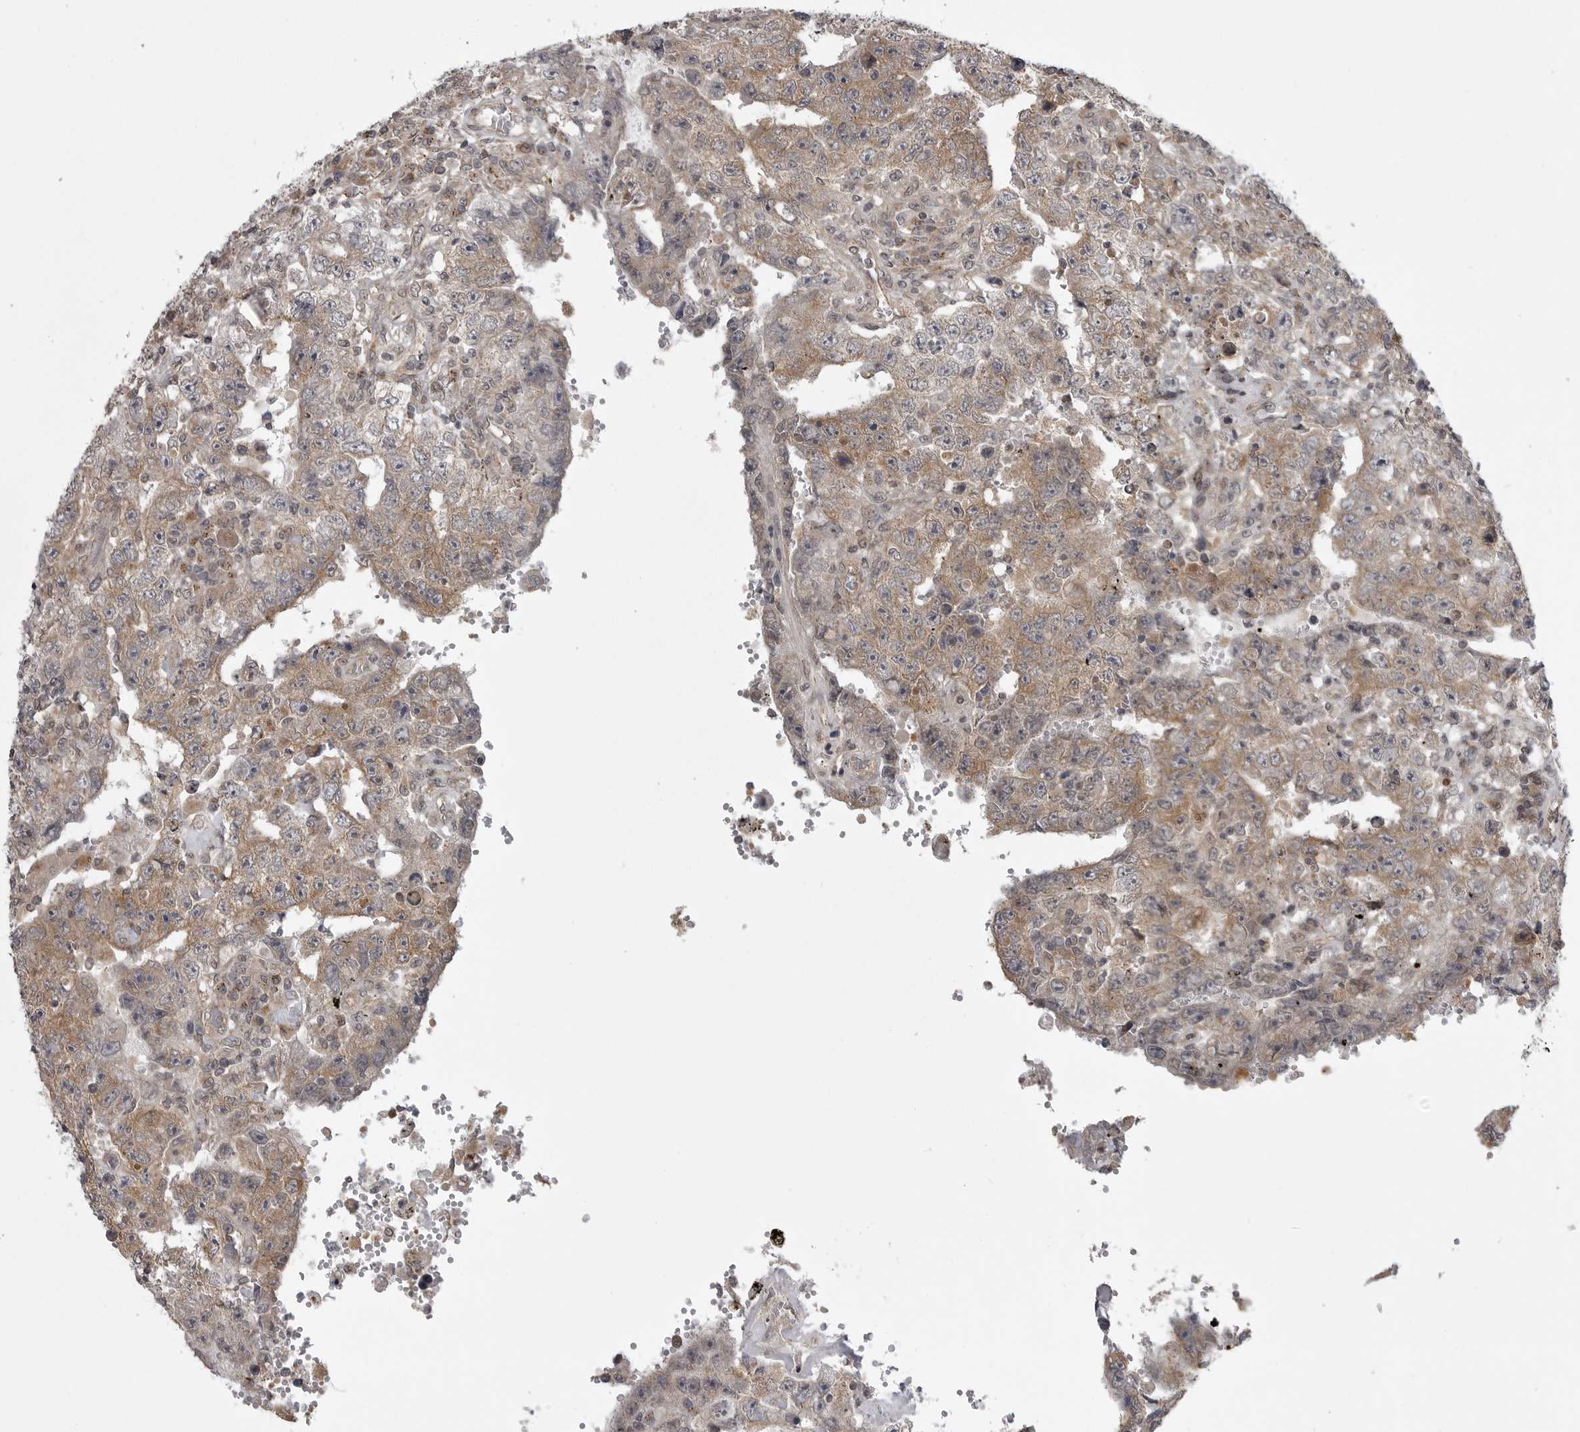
{"staining": {"intensity": "moderate", "quantity": ">75%", "location": "cytoplasmic/membranous"}, "tissue": "testis cancer", "cell_type": "Tumor cells", "image_type": "cancer", "snomed": [{"axis": "morphology", "description": "Carcinoma, Embryonal, NOS"}, {"axis": "topography", "description": "Testis"}], "caption": "Tumor cells show medium levels of moderate cytoplasmic/membranous positivity in approximately >75% of cells in testis cancer (embryonal carcinoma). Using DAB (brown) and hematoxylin (blue) stains, captured at high magnification using brightfield microscopy.", "gene": "SNX16", "patient": {"sex": "male", "age": 26}}